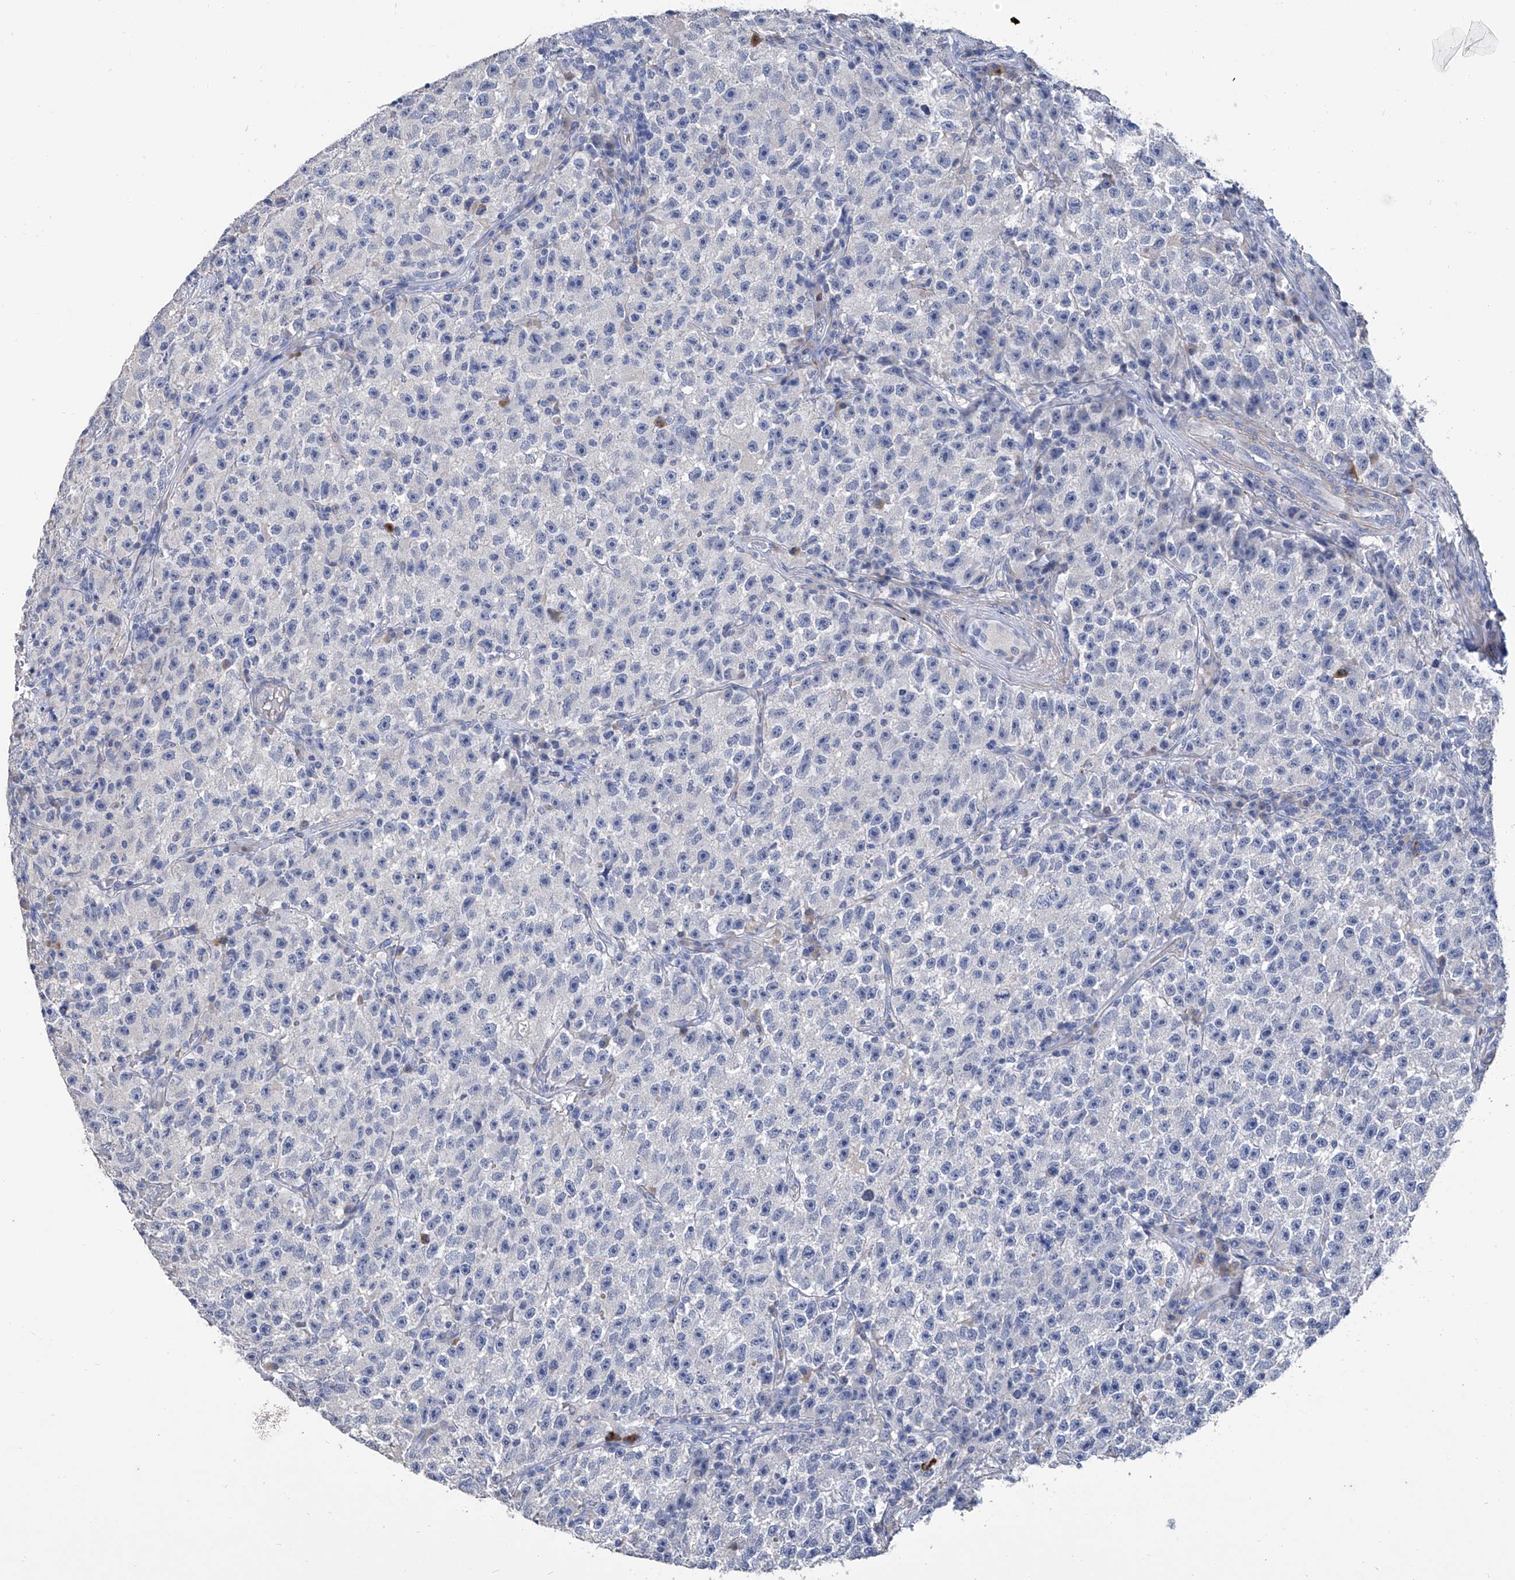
{"staining": {"intensity": "negative", "quantity": "none", "location": "none"}, "tissue": "testis cancer", "cell_type": "Tumor cells", "image_type": "cancer", "snomed": [{"axis": "morphology", "description": "Seminoma, NOS"}, {"axis": "topography", "description": "Testis"}], "caption": "Tumor cells show no significant protein positivity in testis cancer (seminoma).", "gene": "GPT", "patient": {"sex": "male", "age": 22}}